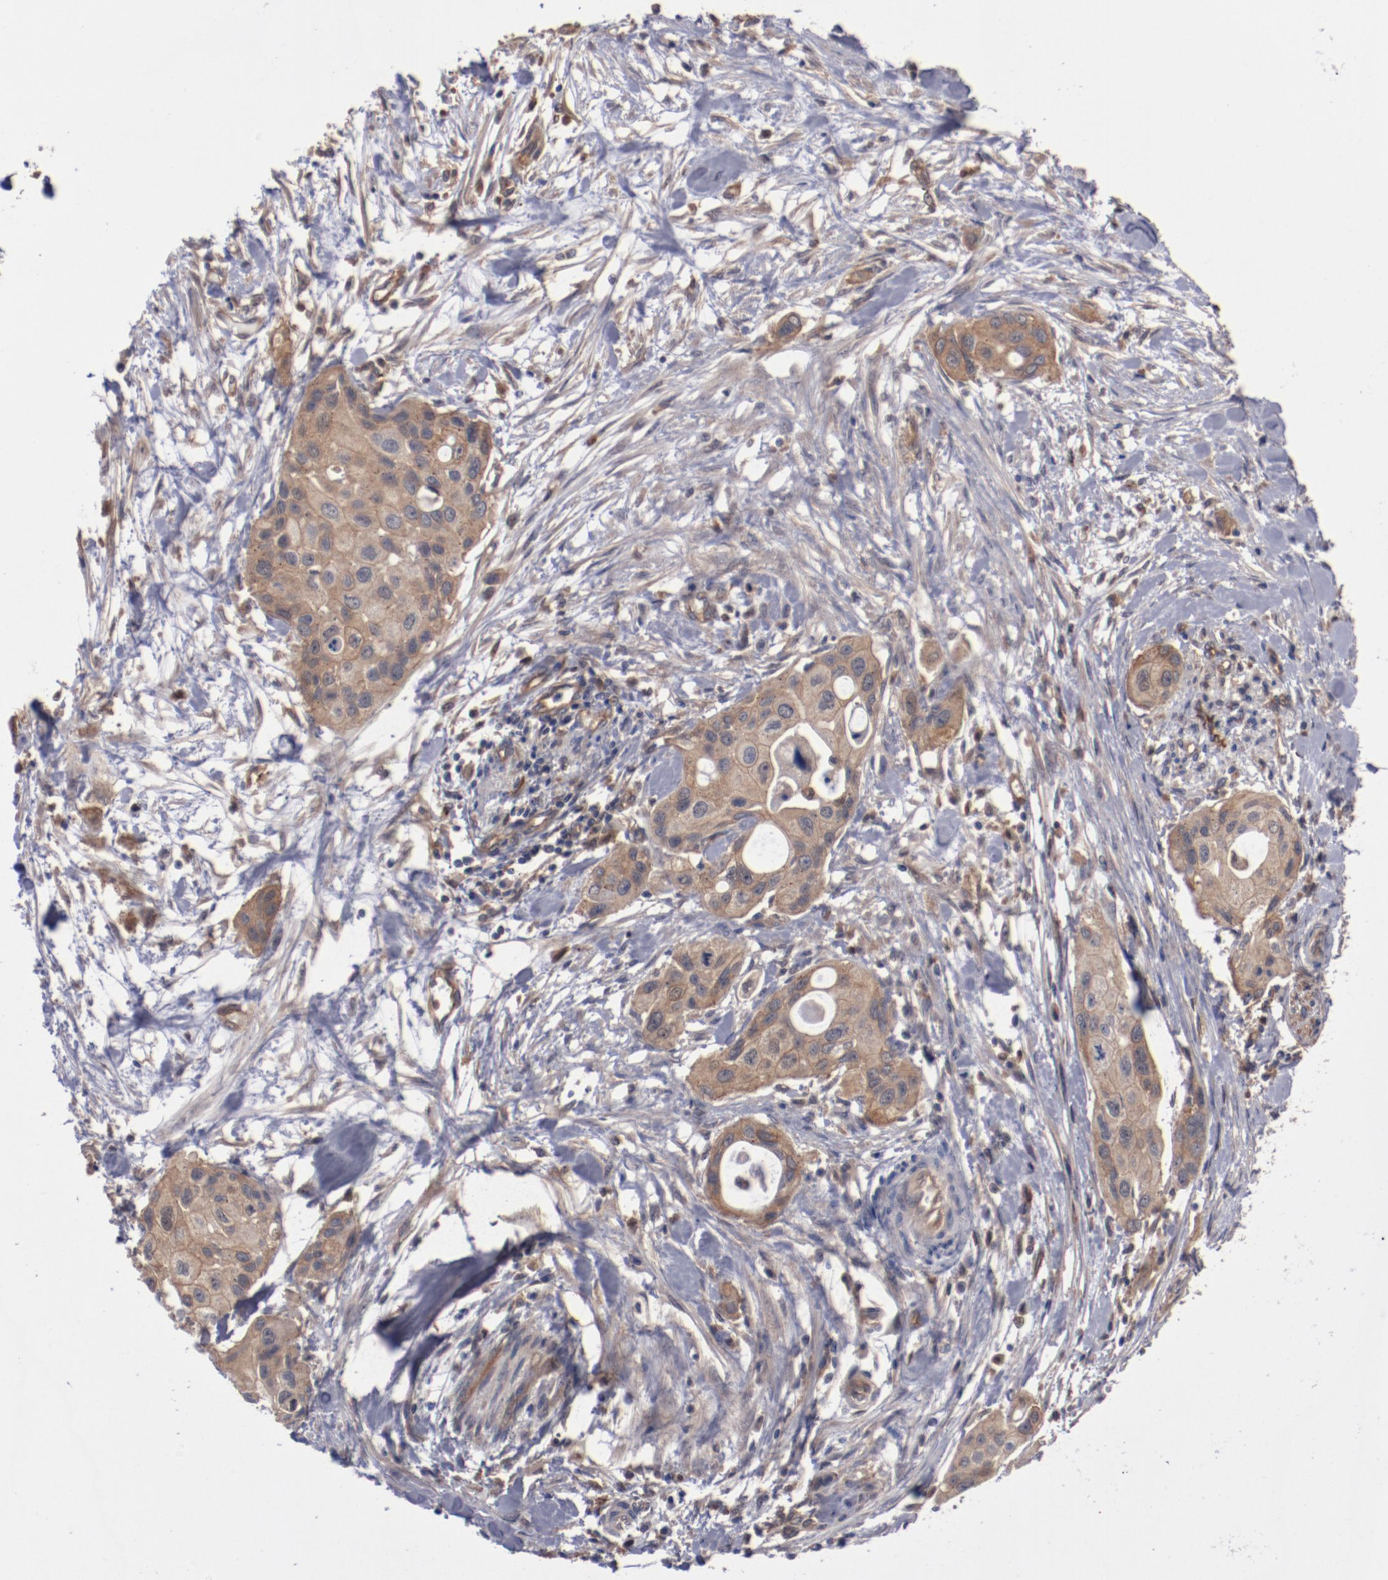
{"staining": {"intensity": "moderate", "quantity": ">75%", "location": "cytoplasmic/membranous"}, "tissue": "pancreatic cancer", "cell_type": "Tumor cells", "image_type": "cancer", "snomed": [{"axis": "morphology", "description": "Adenocarcinoma, NOS"}, {"axis": "topography", "description": "Pancreas"}], "caption": "Immunohistochemistry photomicrograph of pancreatic adenocarcinoma stained for a protein (brown), which displays medium levels of moderate cytoplasmic/membranous positivity in about >75% of tumor cells.", "gene": "DNAAF2", "patient": {"sex": "female", "age": 60}}